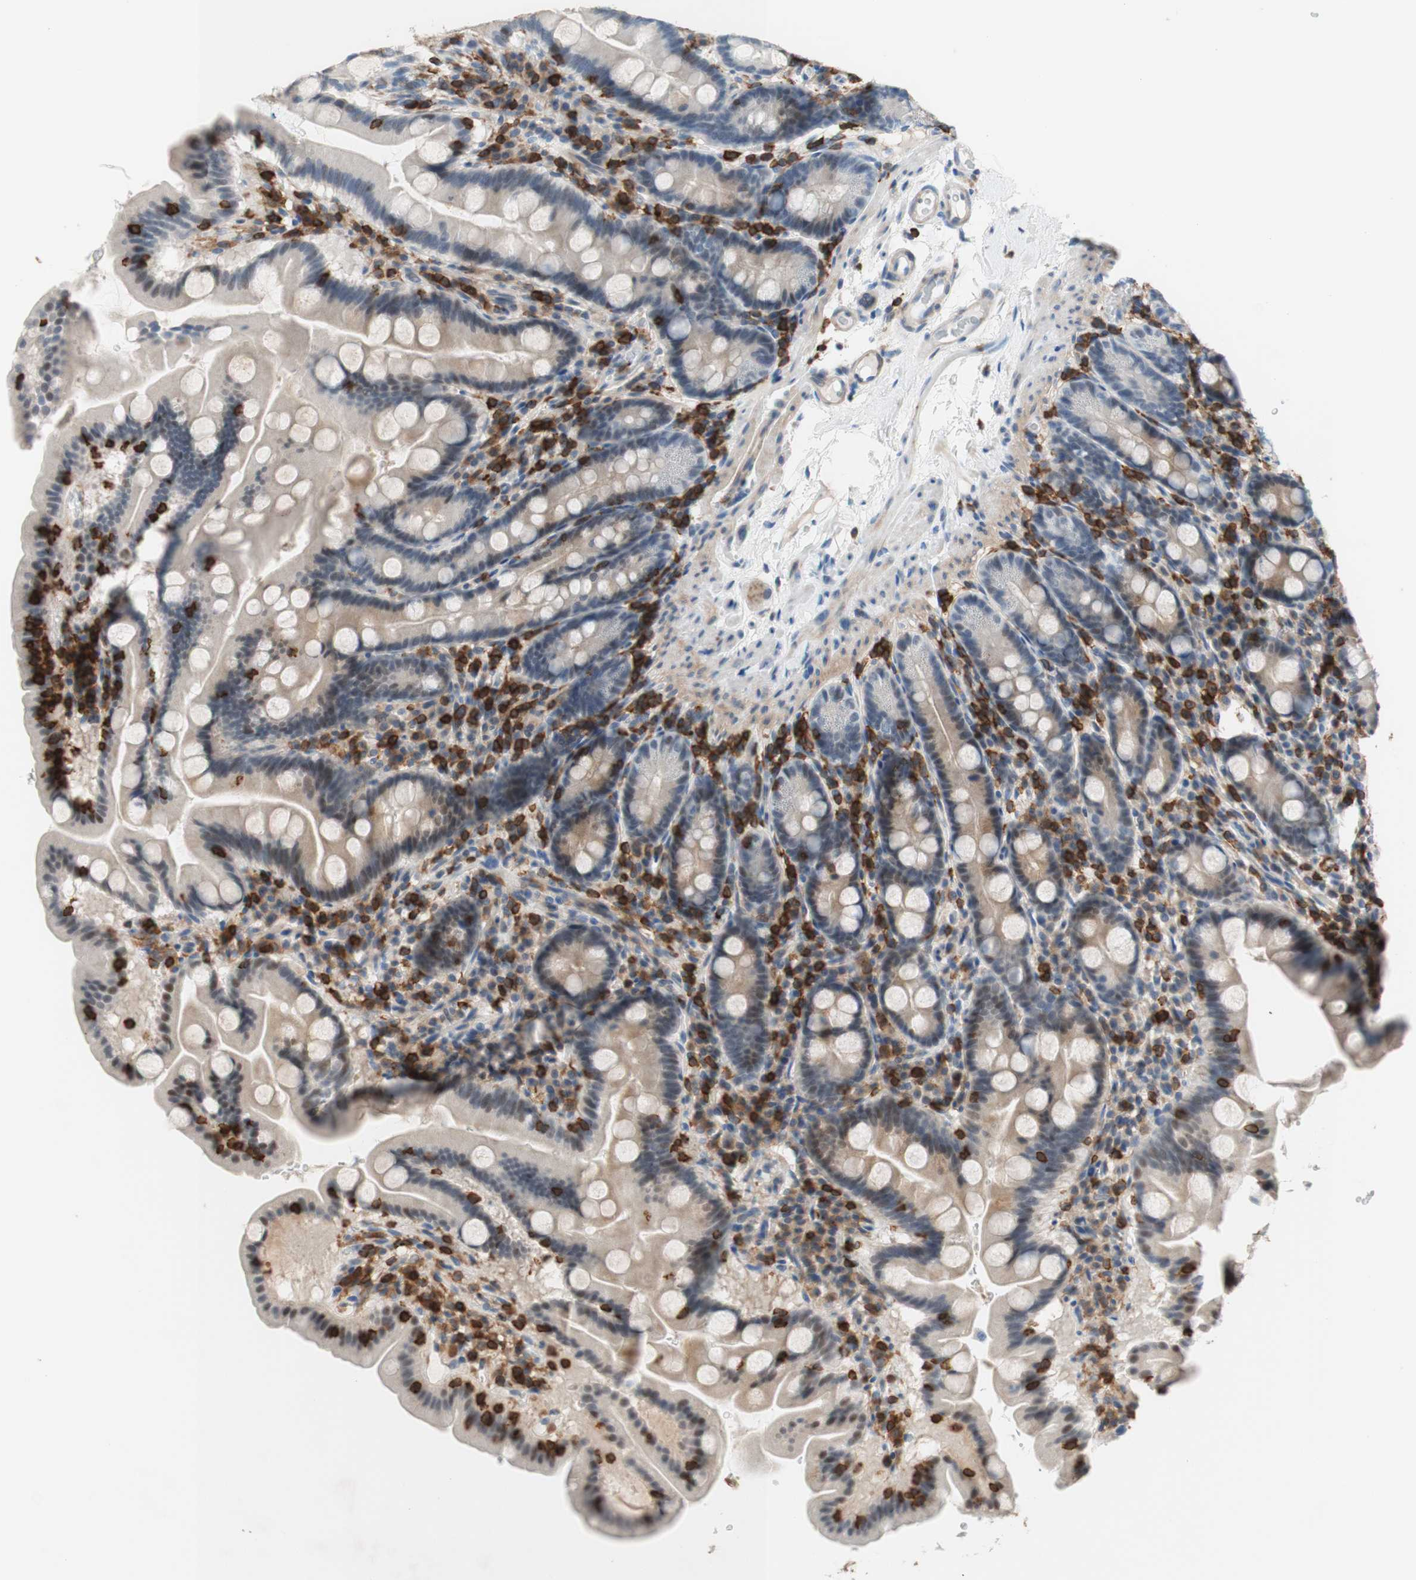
{"staining": {"intensity": "weak", "quantity": "<25%", "location": "cytoplasmic/membranous"}, "tissue": "duodenum", "cell_type": "Glandular cells", "image_type": "normal", "snomed": [{"axis": "morphology", "description": "Normal tissue, NOS"}, {"axis": "topography", "description": "Duodenum"}], "caption": "Micrograph shows no significant protein staining in glandular cells of unremarkable duodenum. (DAB immunohistochemistry, high magnification).", "gene": "SPINK6", "patient": {"sex": "male", "age": 50}}